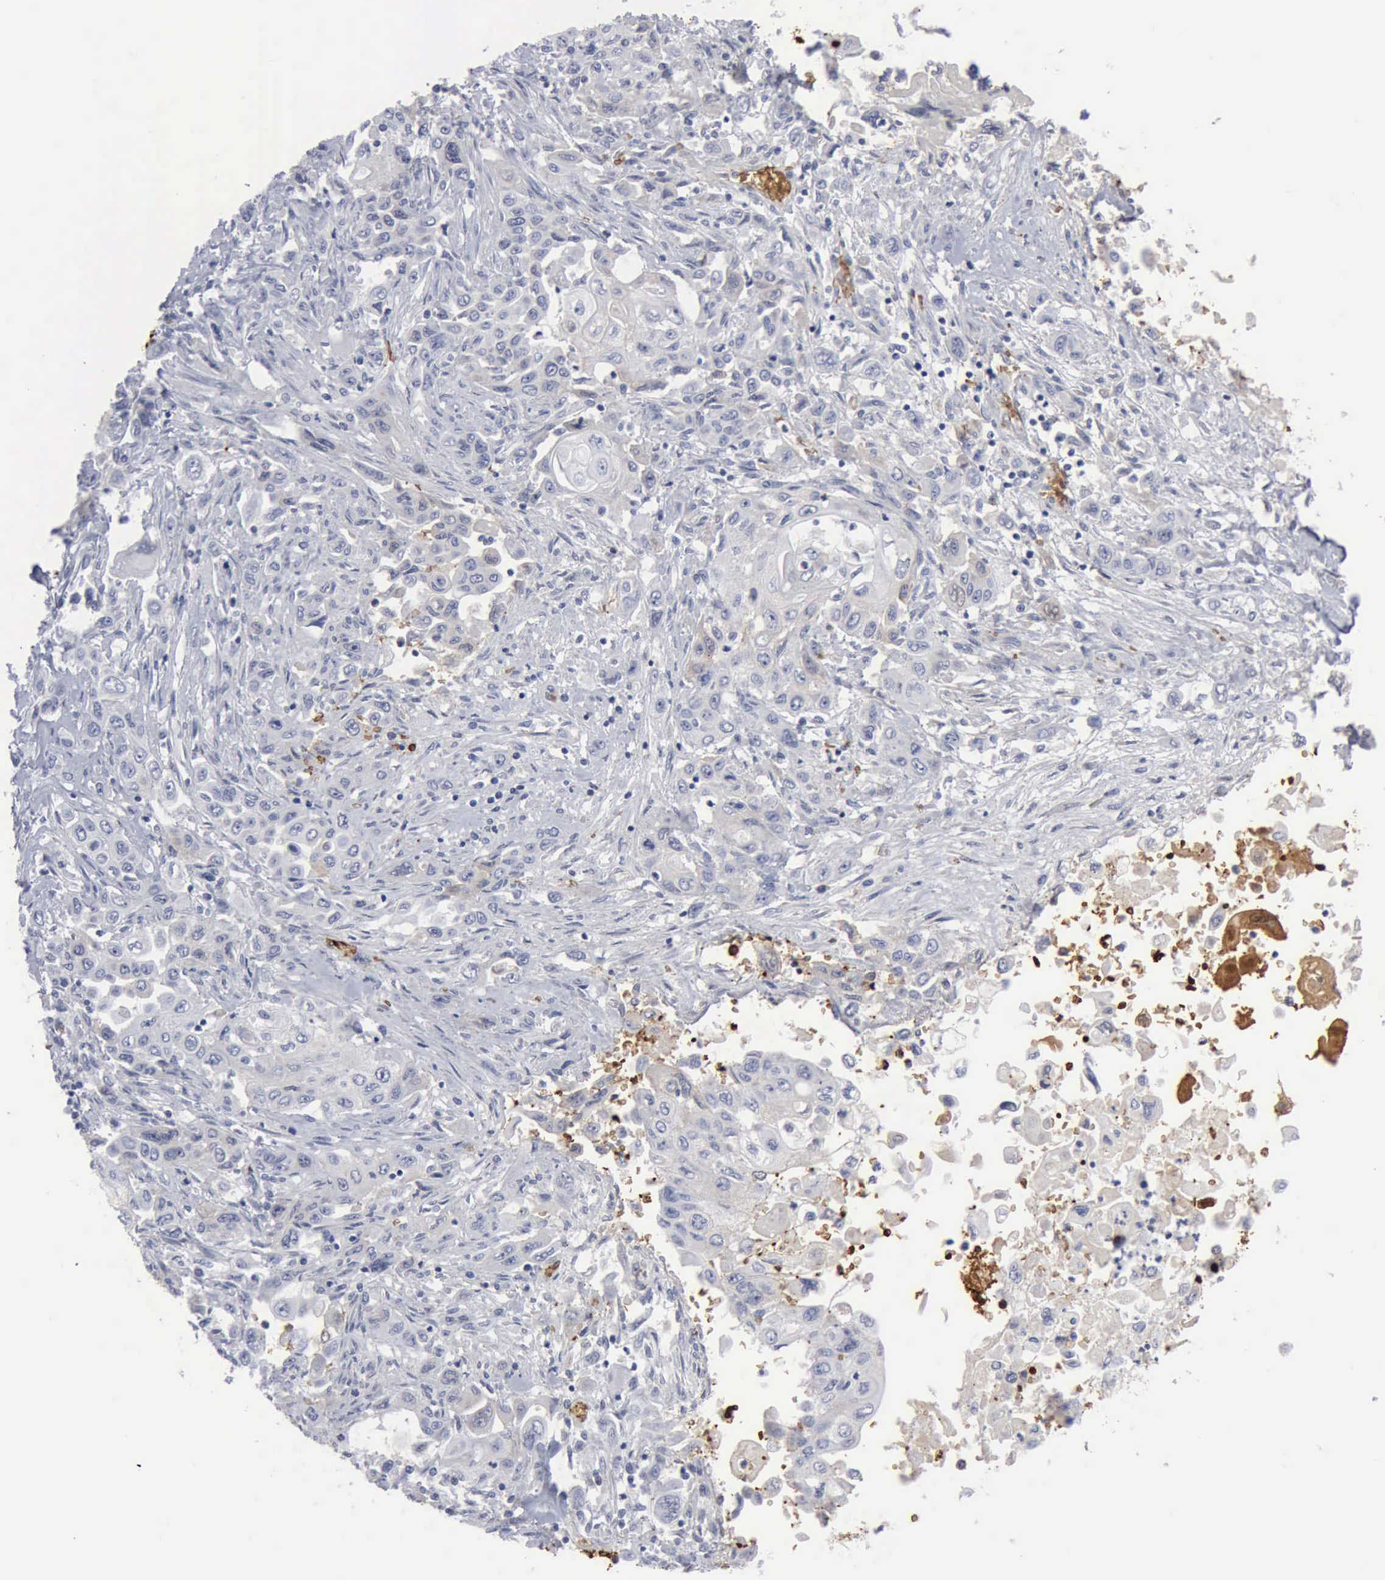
{"staining": {"intensity": "weak", "quantity": "<25%", "location": "cytoplasmic/membranous"}, "tissue": "pancreatic cancer", "cell_type": "Tumor cells", "image_type": "cancer", "snomed": [{"axis": "morphology", "description": "Adenocarcinoma, NOS"}, {"axis": "topography", "description": "Pancreas"}], "caption": "An immunohistochemistry (IHC) photomicrograph of pancreatic adenocarcinoma is shown. There is no staining in tumor cells of pancreatic adenocarcinoma. (DAB IHC, high magnification).", "gene": "TGFB1", "patient": {"sex": "male", "age": 70}}